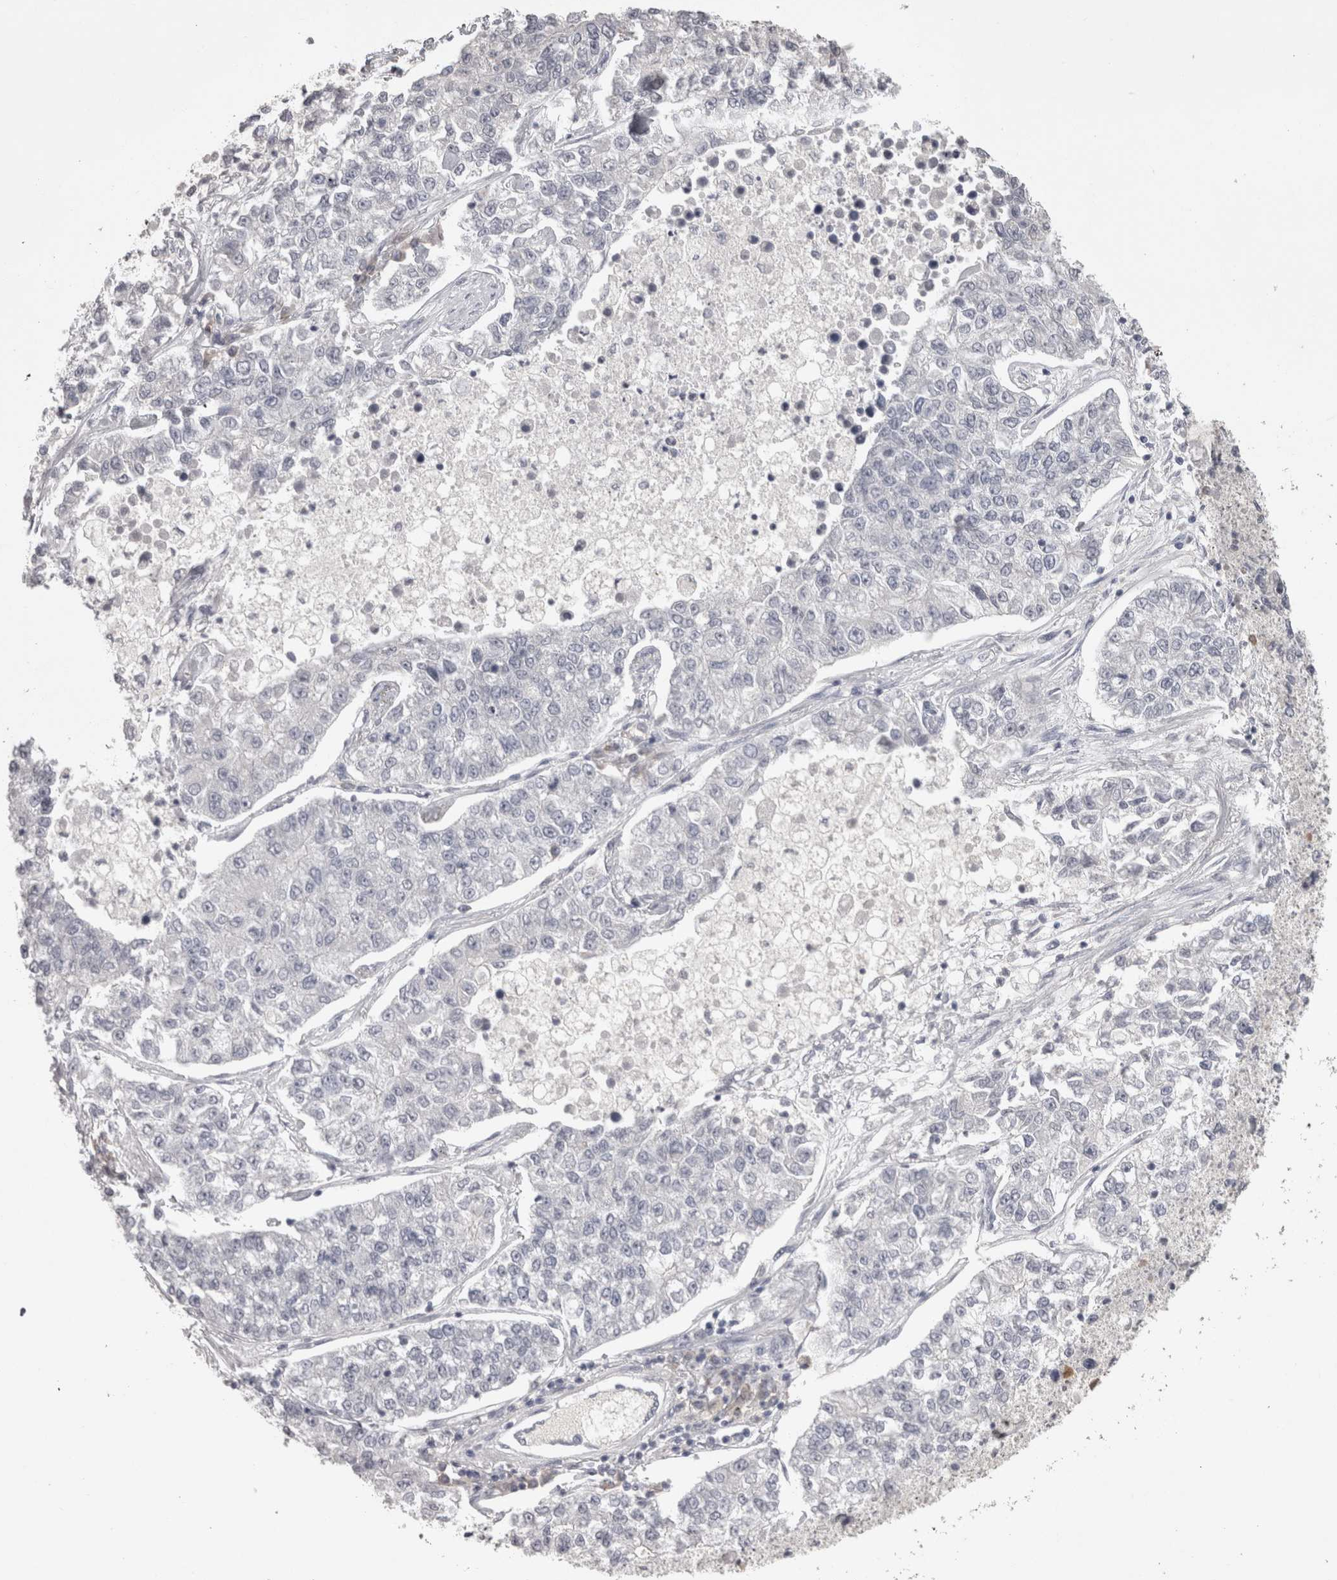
{"staining": {"intensity": "negative", "quantity": "none", "location": "none"}, "tissue": "lung cancer", "cell_type": "Tumor cells", "image_type": "cancer", "snomed": [{"axis": "morphology", "description": "Adenocarcinoma, NOS"}, {"axis": "topography", "description": "Lung"}], "caption": "The micrograph demonstrates no significant expression in tumor cells of lung cancer.", "gene": "LAX1", "patient": {"sex": "male", "age": 49}}